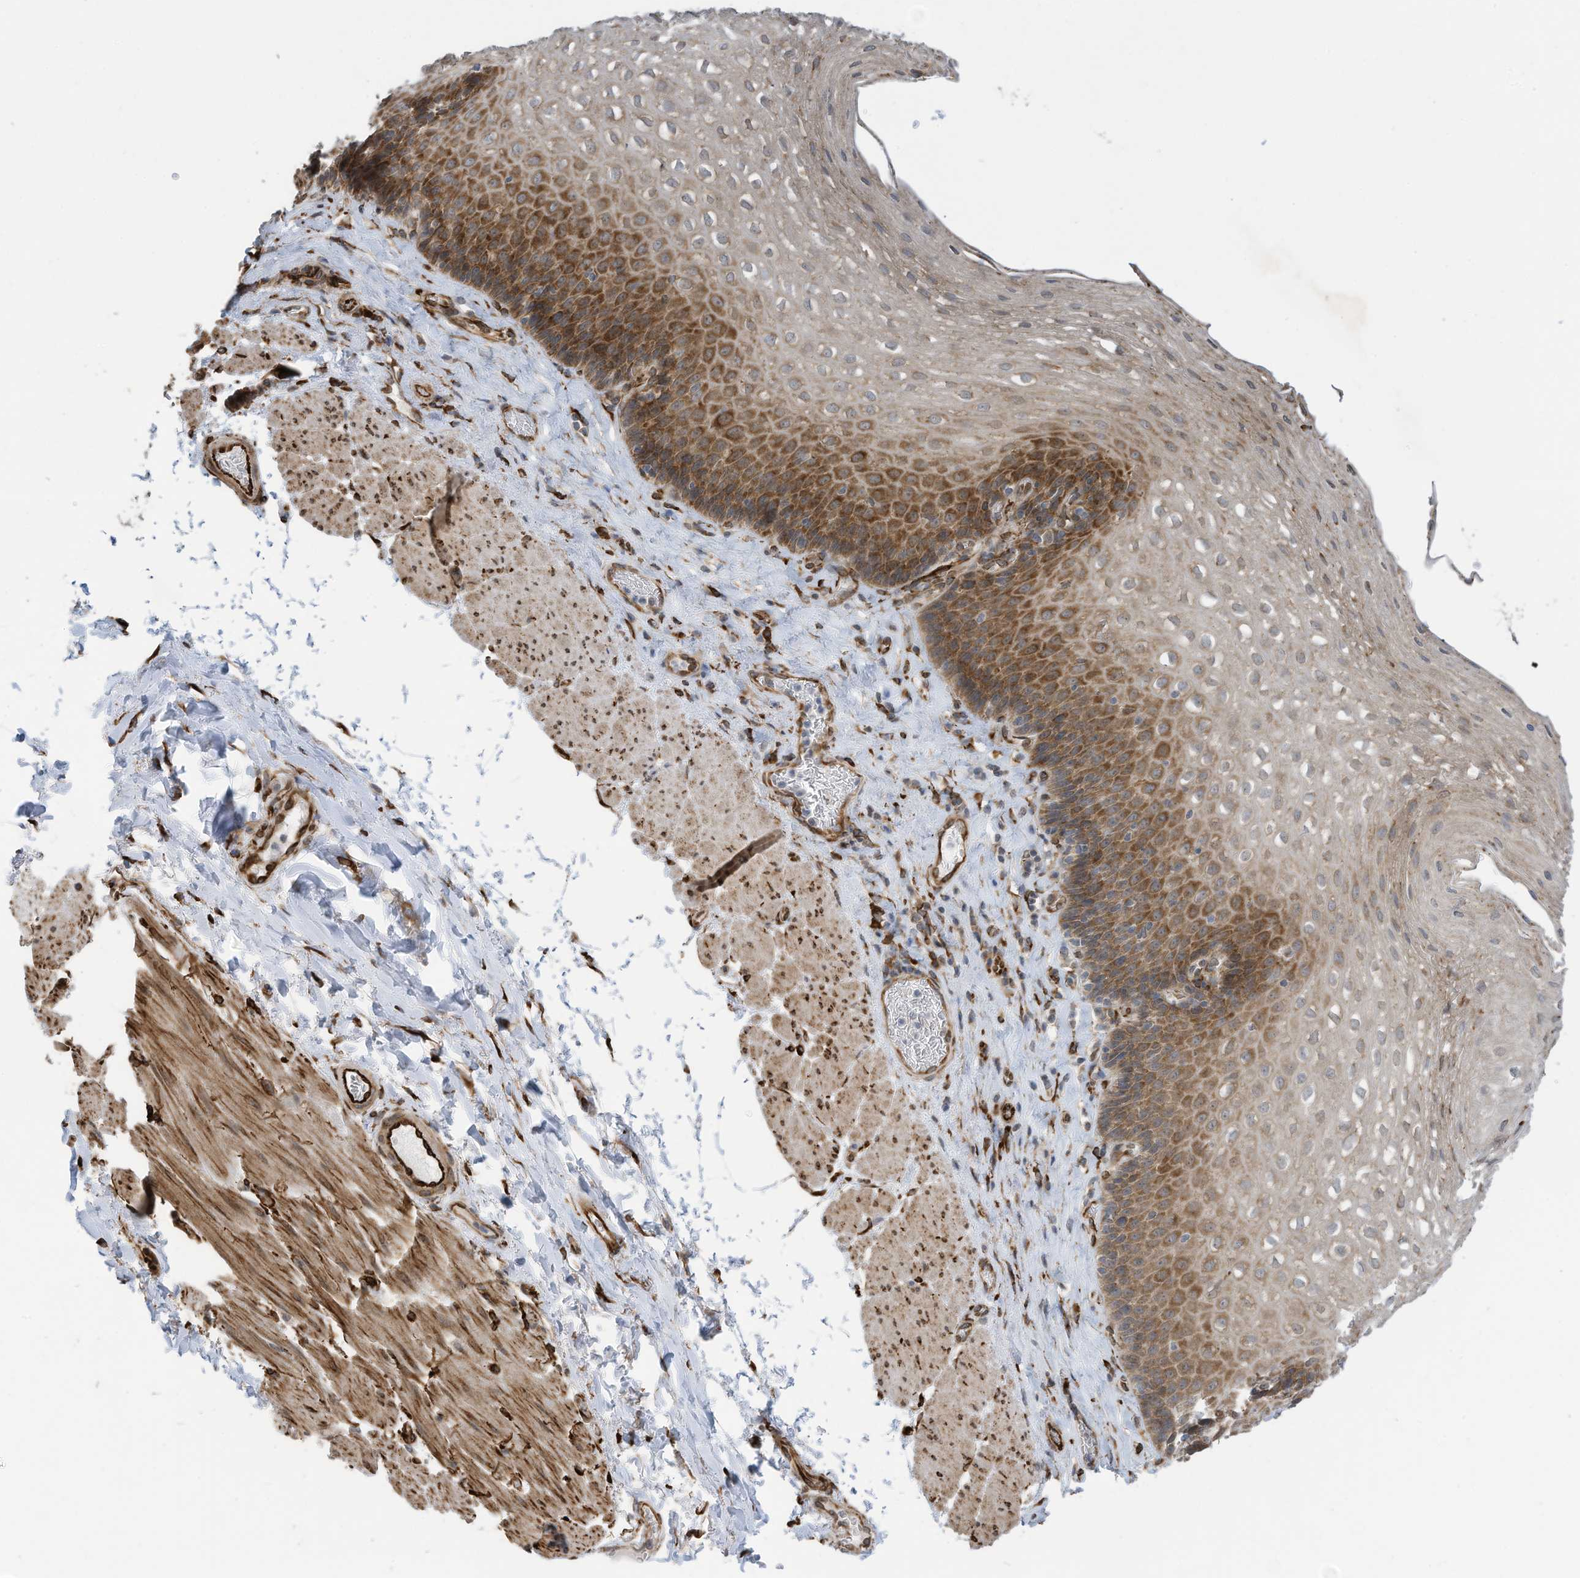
{"staining": {"intensity": "moderate", "quantity": ">75%", "location": "cytoplasmic/membranous"}, "tissue": "esophagus", "cell_type": "Squamous epithelial cells", "image_type": "normal", "snomed": [{"axis": "morphology", "description": "Normal tissue, NOS"}, {"axis": "topography", "description": "Esophagus"}], "caption": "Squamous epithelial cells exhibit moderate cytoplasmic/membranous expression in approximately >75% of cells in normal esophagus. (IHC, brightfield microscopy, high magnification).", "gene": "ZBTB45", "patient": {"sex": "female", "age": 66}}